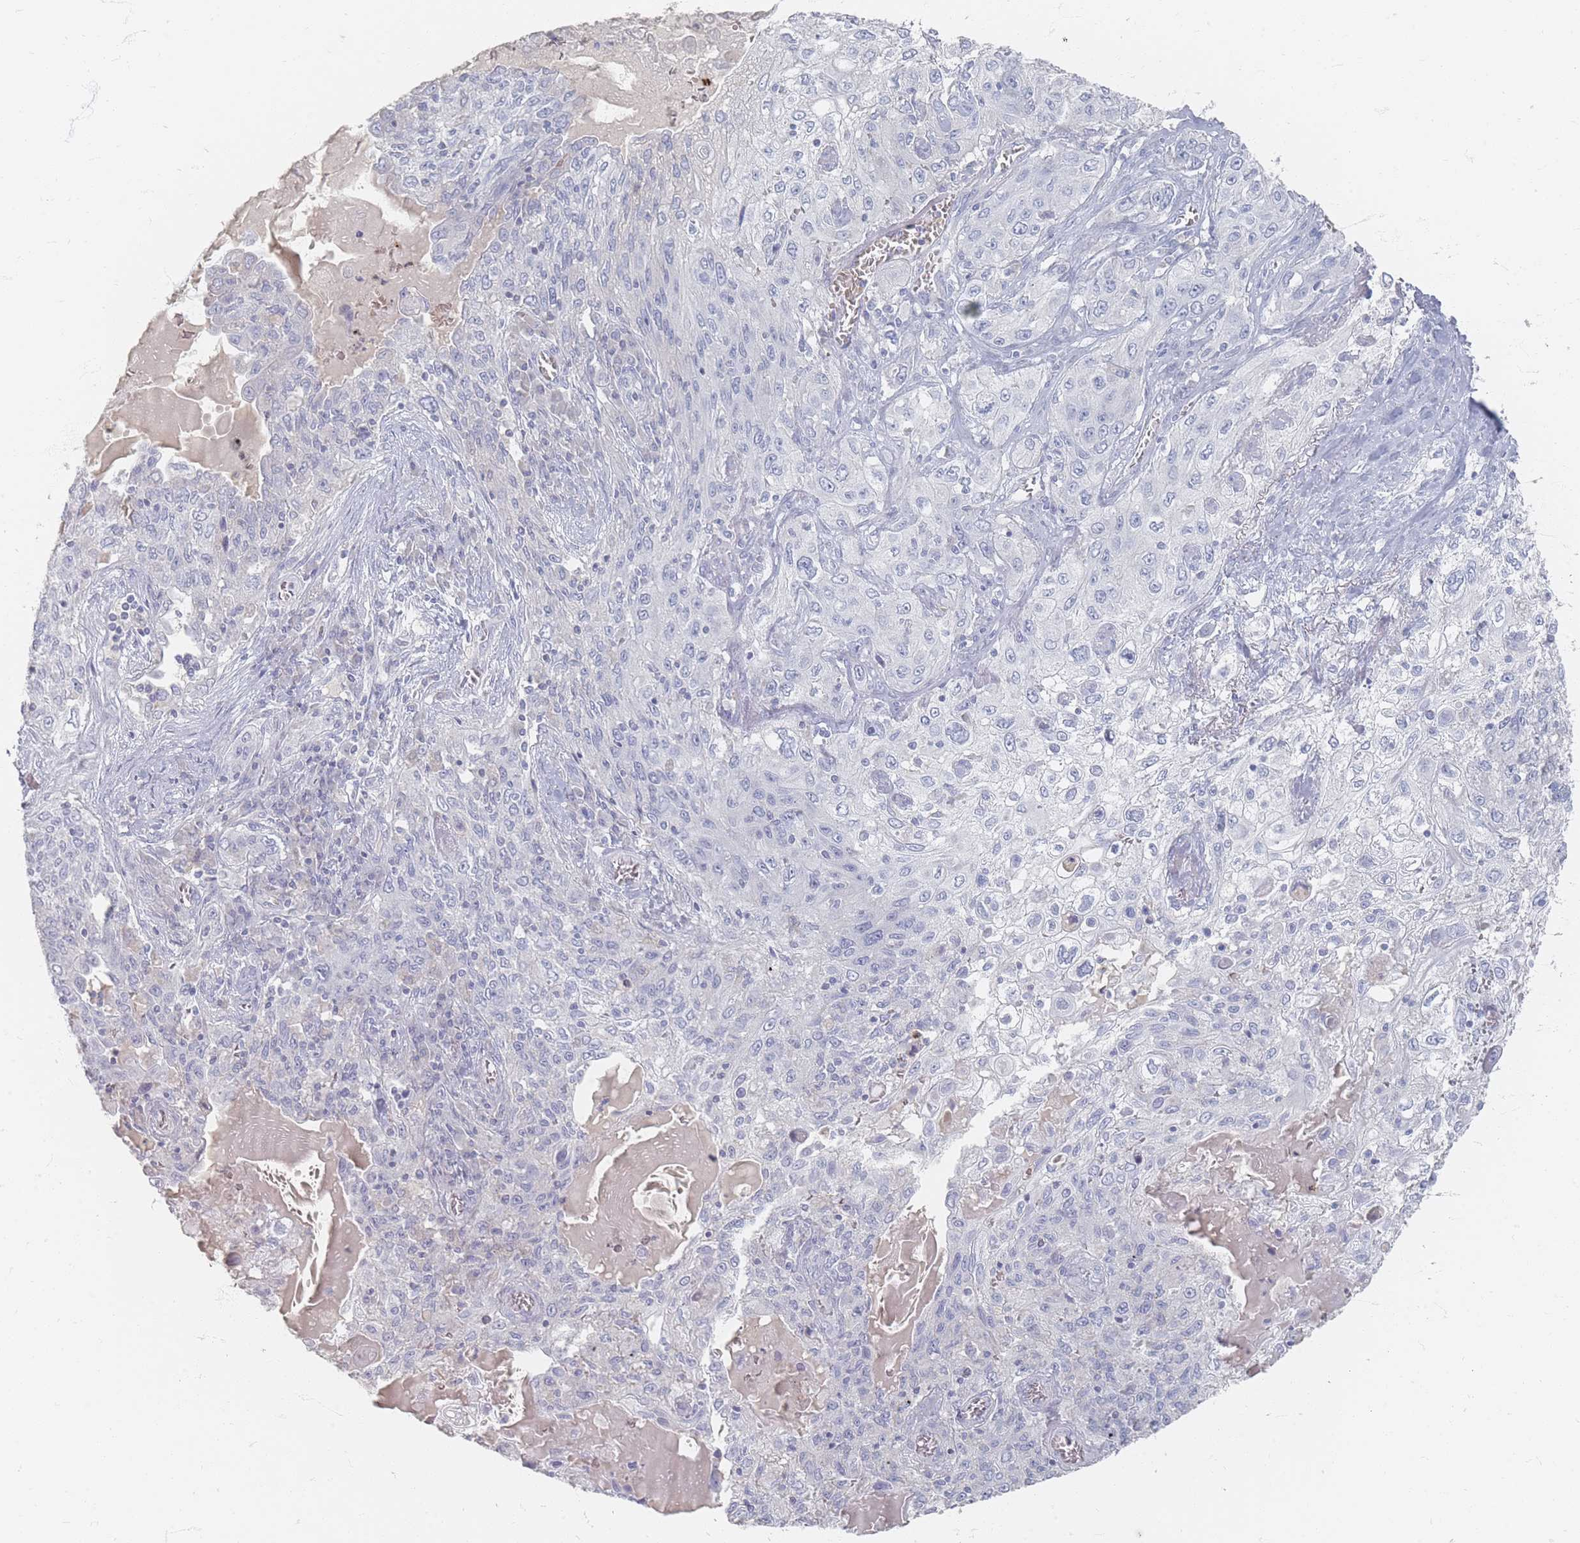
{"staining": {"intensity": "negative", "quantity": "none", "location": "none"}, "tissue": "lung cancer", "cell_type": "Tumor cells", "image_type": "cancer", "snomed": [{"axis": "morphology", "description": "Squamous cell carcinoma, NOS"}, {"axis": "topography", "description": "Lung"}], "caption": "Tumor cells are negative for brown protein staining in lung squamous cell carcinoma.", "gene": "HELZ2", "patient": {"sex": "female", "age": 69}}